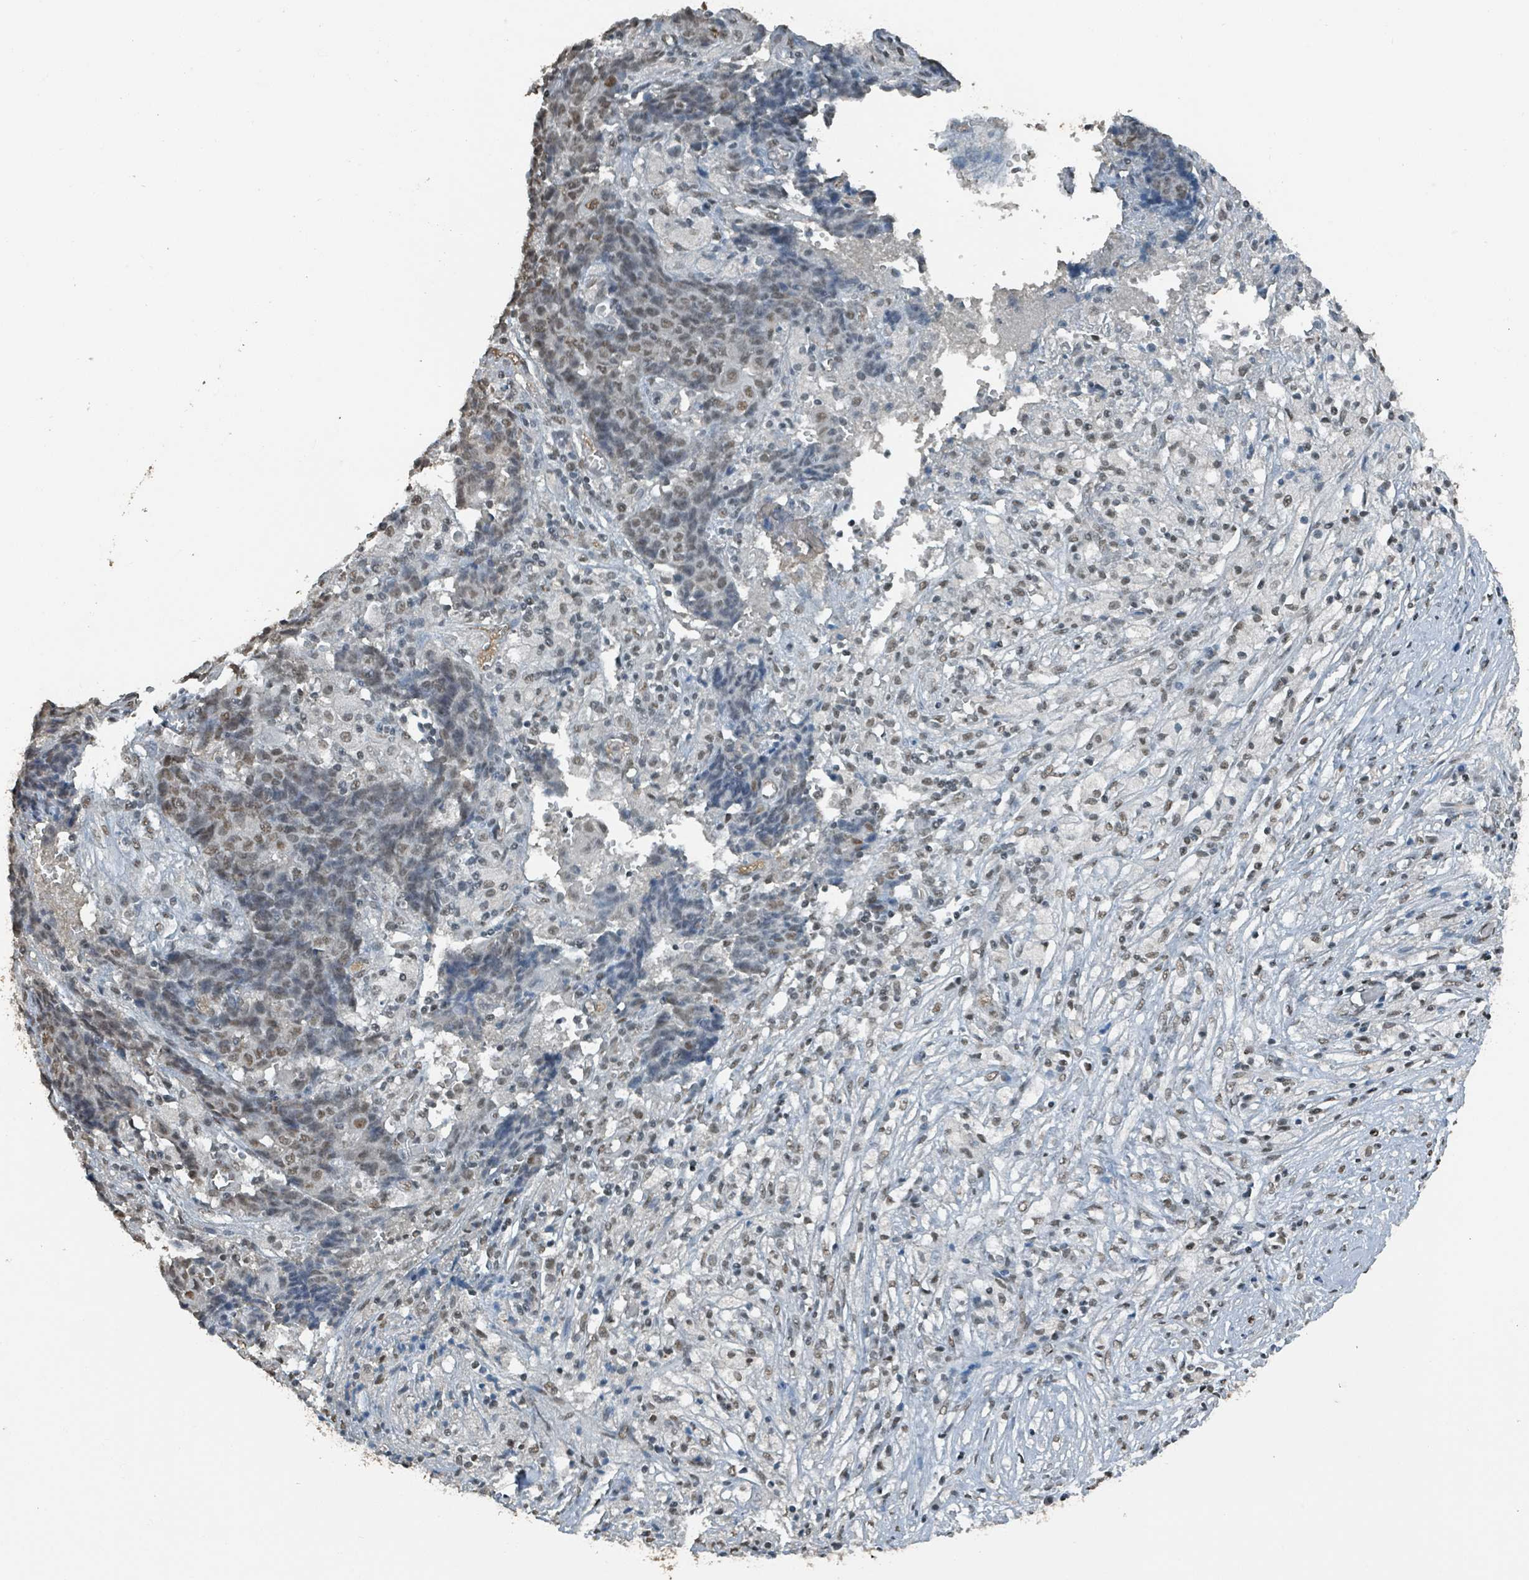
{"staining": {"intensity": "moderate", "quantity": "25%-75%", "location": "nuclear"}, "tissue": "ovarian cancer", "cell_type": "Tumor cells", "image_type": "cancer", "snomed": [{"axis": "morphology", "description": "Carcinoma, endometroid"}, {"axis": "topography", "description": "Ovary"}], "caption": "Brown immunohistochemical staining in ovarian cancer reveals moderate nuclear expression in about 25%-75% of tumor cells.", "gene": "PHIP", "patient": {"sex": "female", "age": 42}}